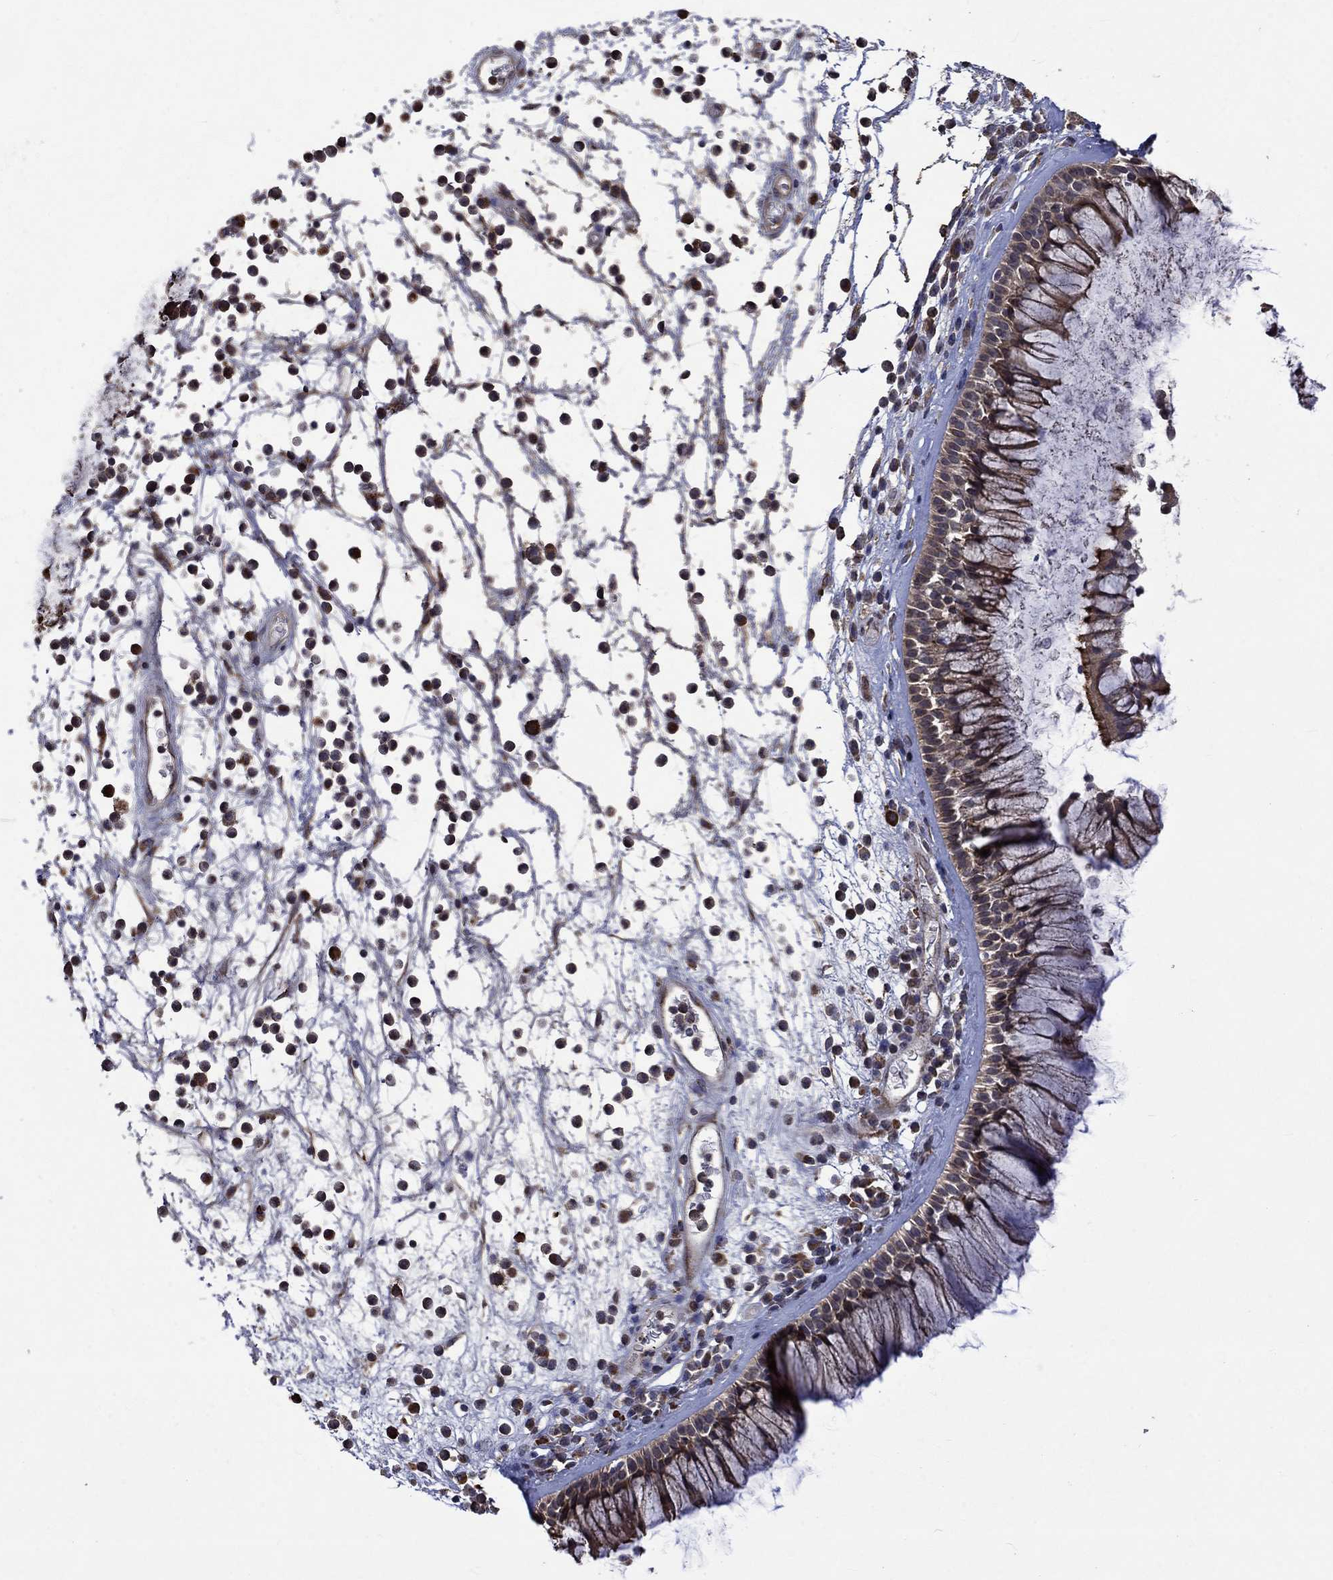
{"staining": {"intensity": "moderate", "quantity": ">75%", "location": "cytoplasmic/membranous"}, "tissue": "nasopharynx", "cell_type": "Respiratory epithelial cells", "image_type": "normal", "snomed": [{"axis": "morphology", "description": "Normal tissue, NOS"}, {"axis": "topography", "description": "Nasopharynx"}], "caption": "A medium amount of moderate cytoplasmic/membranous positivity is appreciated in about >75% of respiratory epithelial cells in benign nasopharynx.", "gene": "ESRRA", "patient": {"sex": "male", "age": 77}}